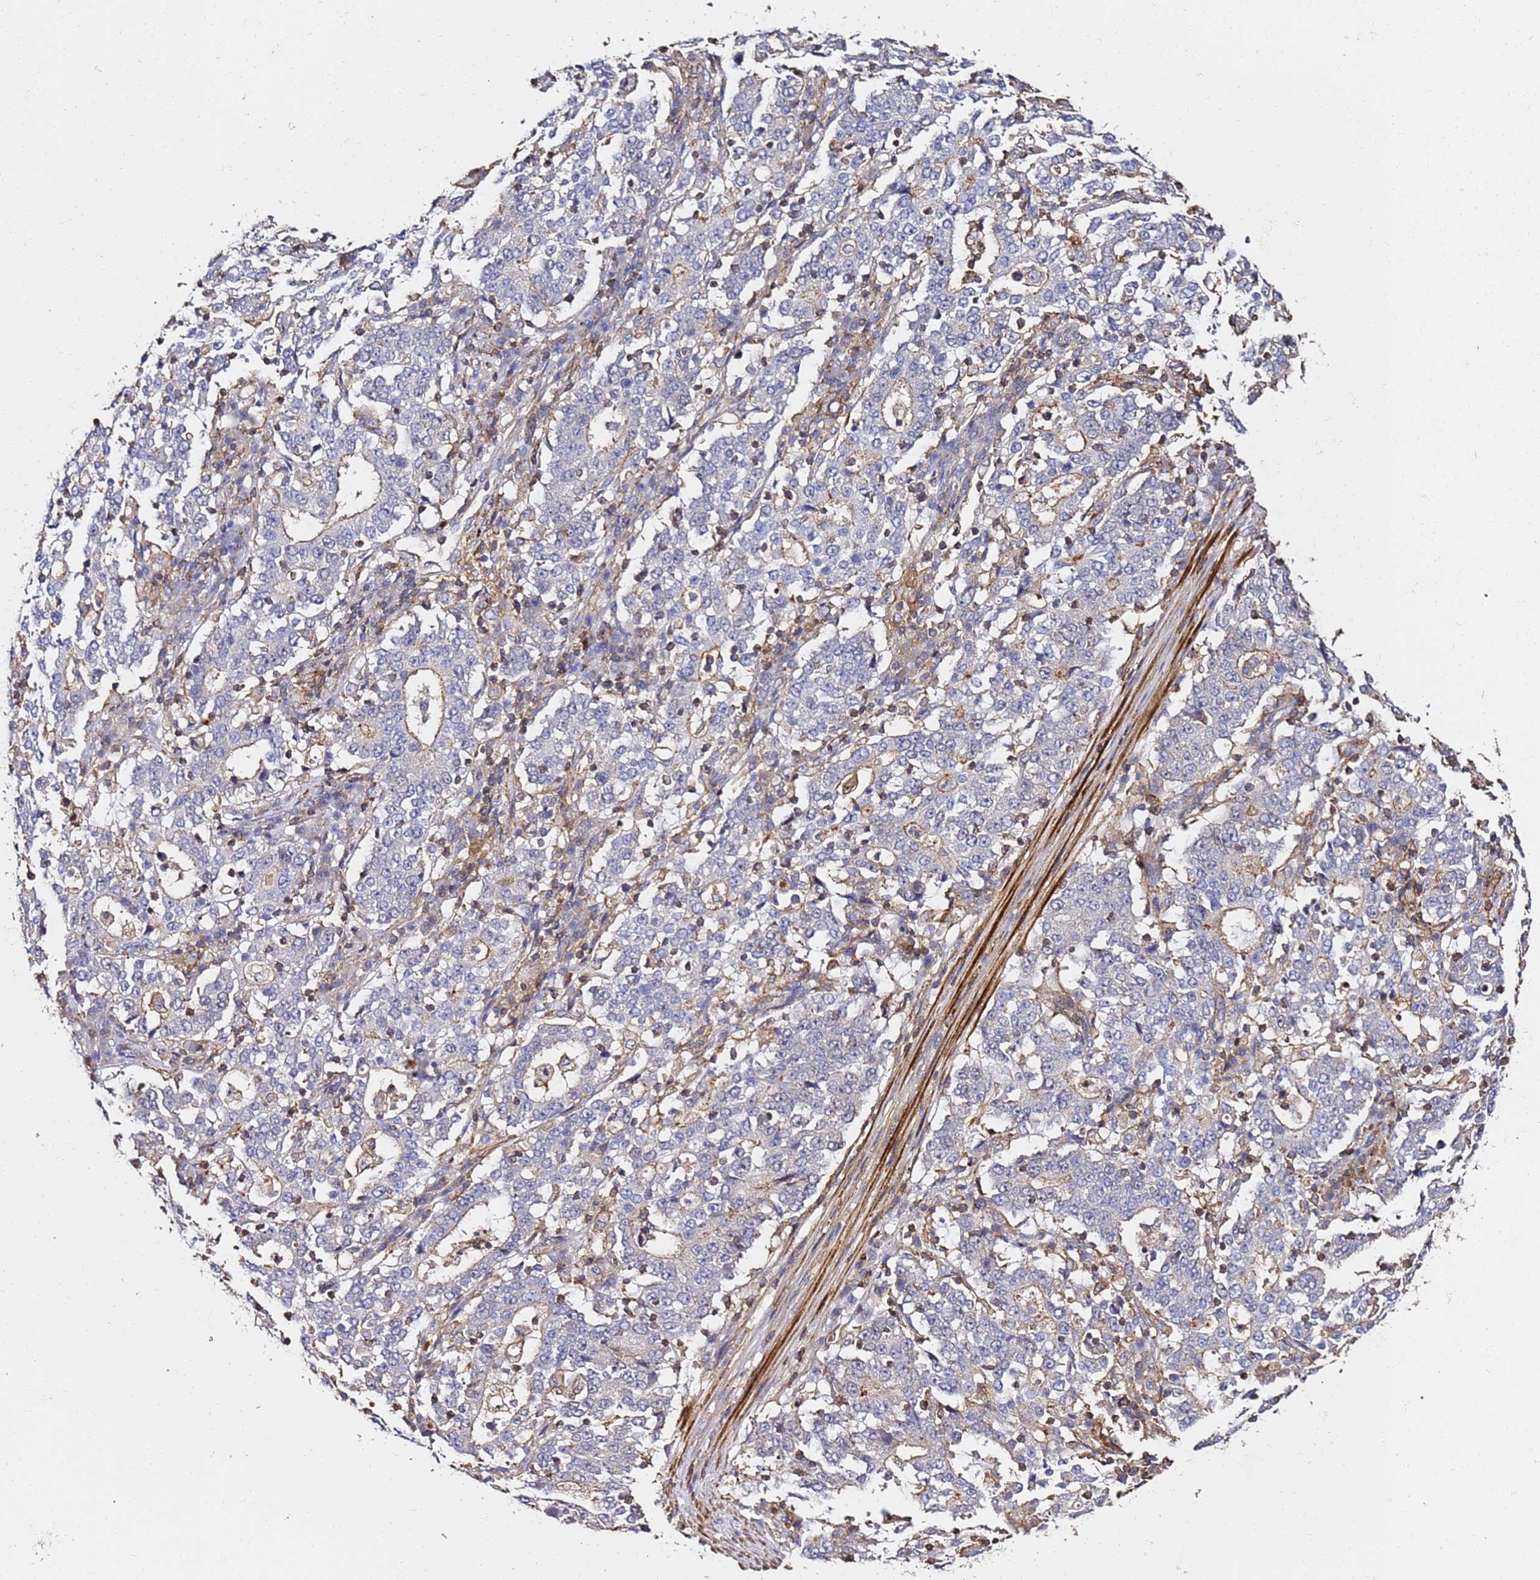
{"staining": {"intensity": "negative", "quantity": "none", "location": "none"}, "tissue": "stomach cancer", "cell_type": "Tumor cells", "image_type": "cancer", "snomed": [{"axis": "morphology", "description": "Adenocarcinoma, NOS"}, {"axis": "topography", "description": "Stomach"}], "caption": "Stomach adenocarcinoma was stained to show a protein in brown. There is no significant positivity in tumor cells. Brightfield microscopy of immunohistochemistry (IHC) stained with DAB (3,3'-diaminobenzidine) (brown) and hematoxylin (blue), captured at high magnification.", "gene": "ZFP36L2", "patient": {"sex": "male", "age": 59}}